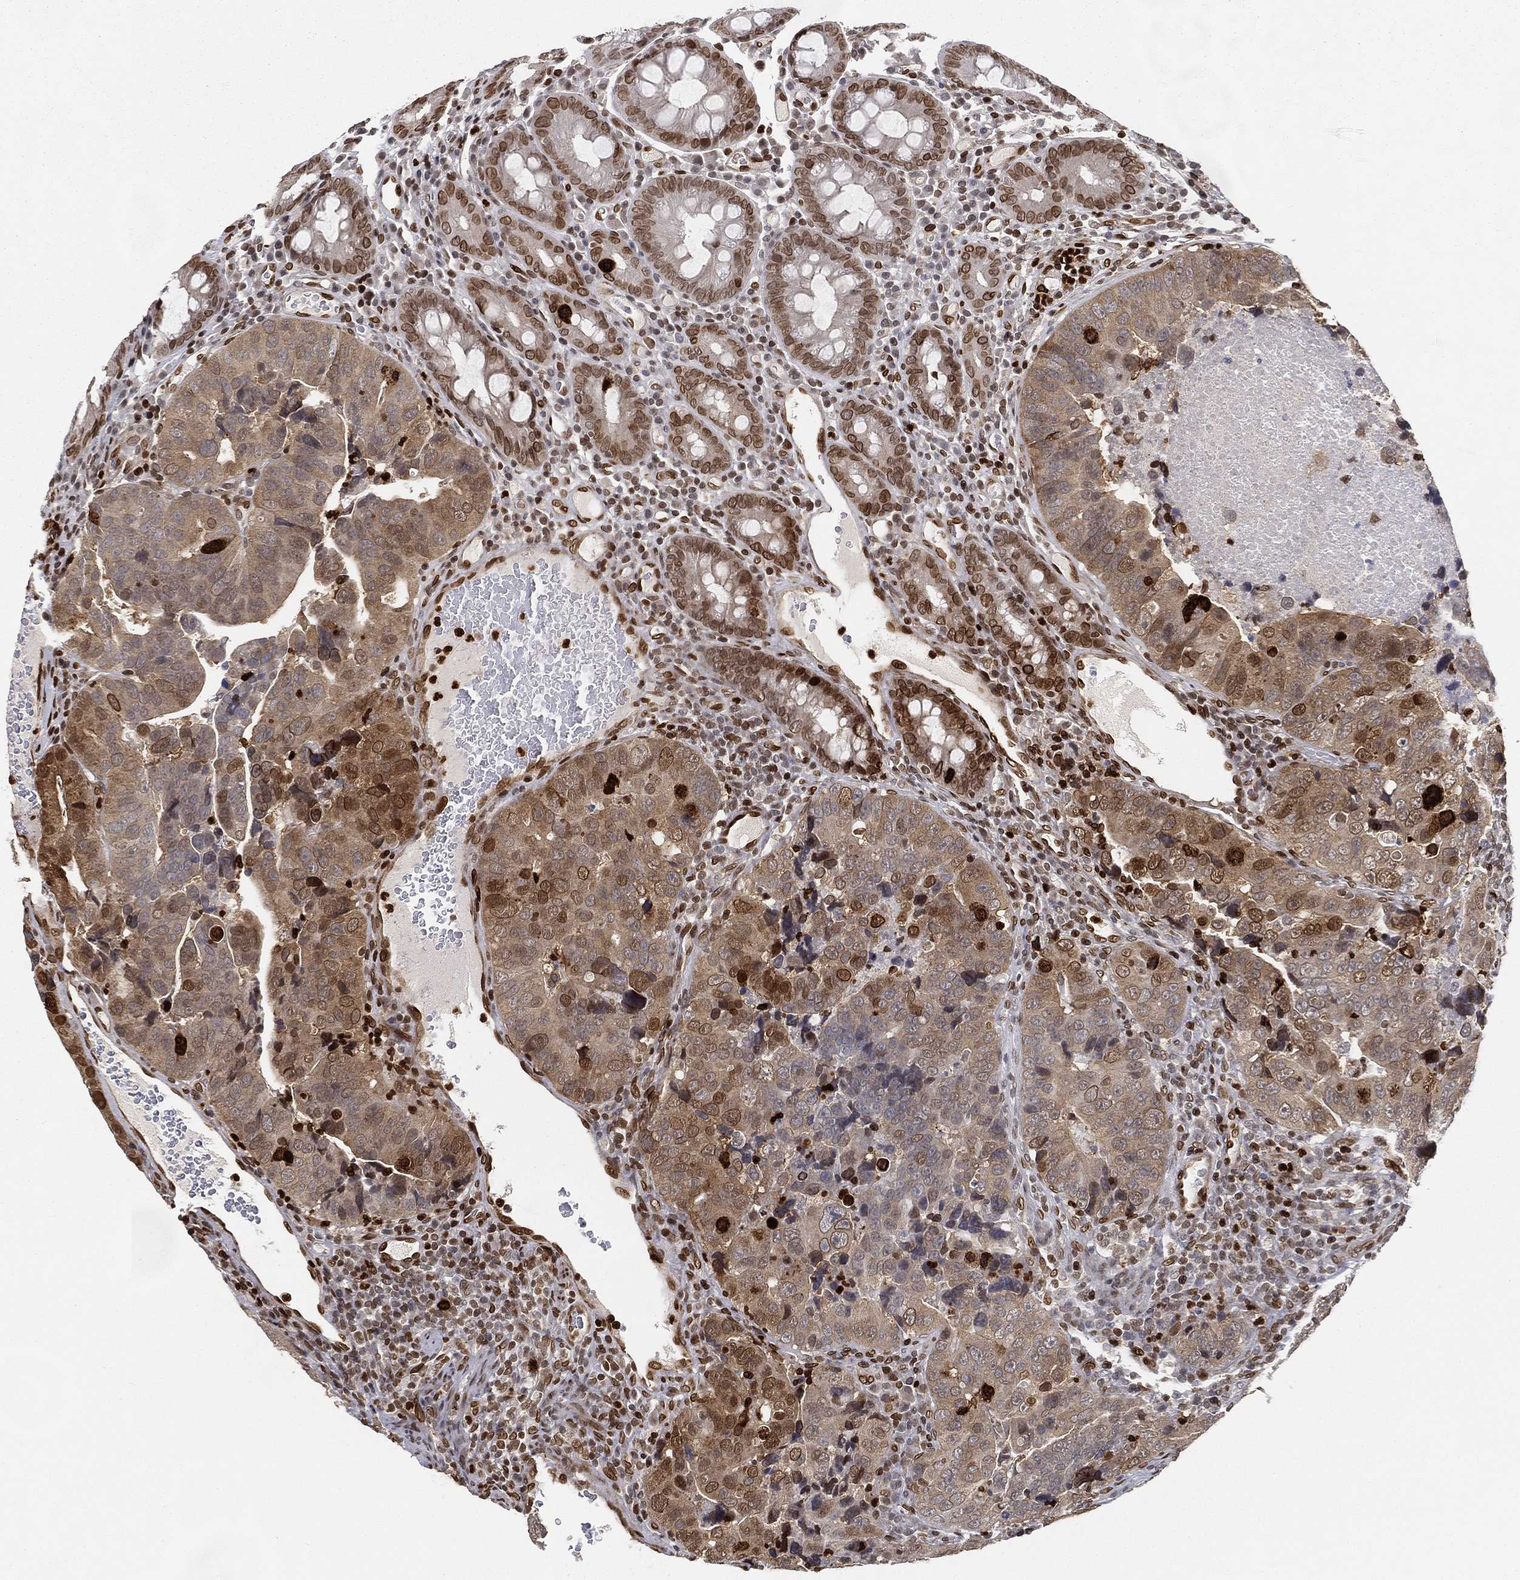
{"staining": {"intensity": "moderate", "quantity": "25%-75%", "location": "cytoplasmic/membranous,nuclear"}, "tissue": "colorectal cancer", "cell_type": "Tumor cells", "image_type": "cancer", "snomed": [{"axis": "morphology", "description": "Adenocarcinoma, NOS"}, {"axis": "topography", "description": "Colon"}], "caption": "Moderate cytoplasmic/membranous and nuclear staining is seen in about 25%-75% of tumor cells in colorectal cancer (adenocarcinoma).", "gene": "LMNB1", "patient": {"sex": "female", "age": 72}}